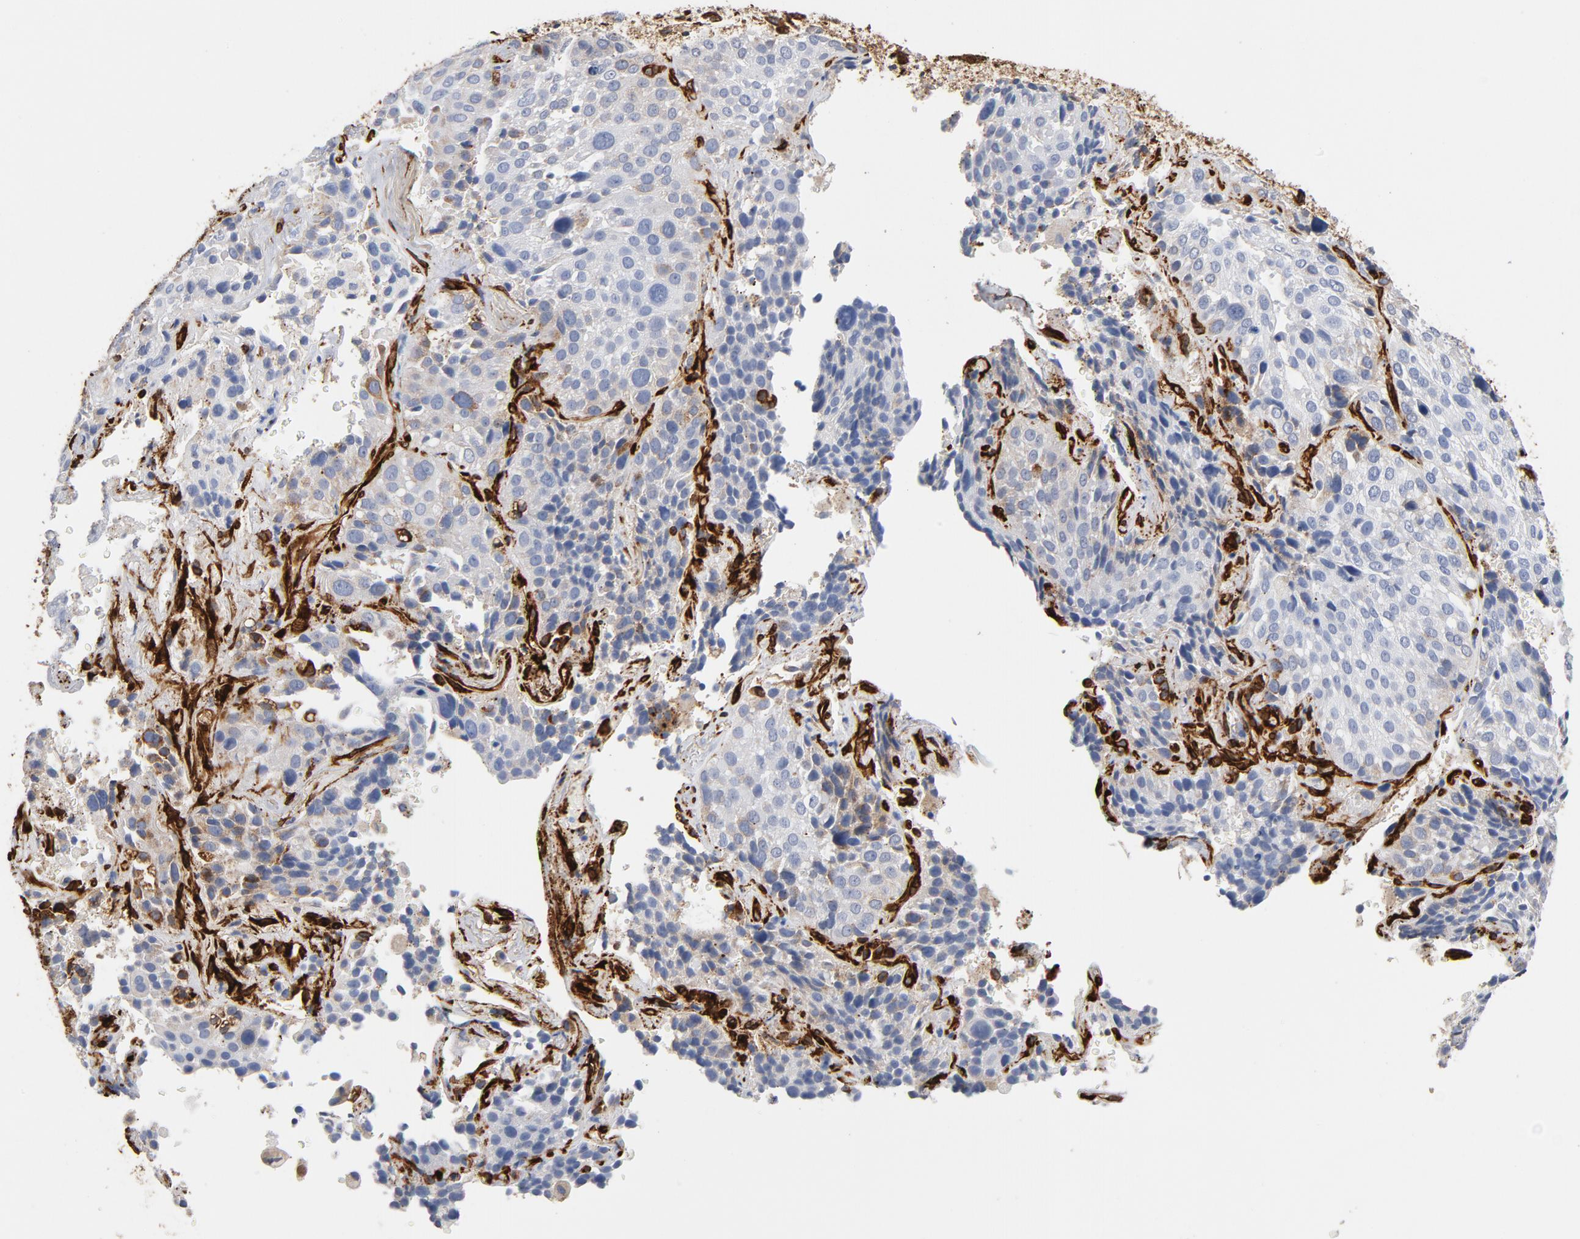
{"staining": {"intensity": "negative", "quantity": "none", "location": "none"}, "tissue": "lung cancer", "cell_type": "Tumor cells", "image_type": "cancer", "snomed": [{"axis": "morphology", "description": "Squamous cell carcinoma, NOS"}, {"axis": "topography", "description": "Lung"}], "caption": "Tumor cells show no significant protein positivity in lung cancer.", "gene": "SERPINH1", "patient": {"sex": "male", "age": 54}}